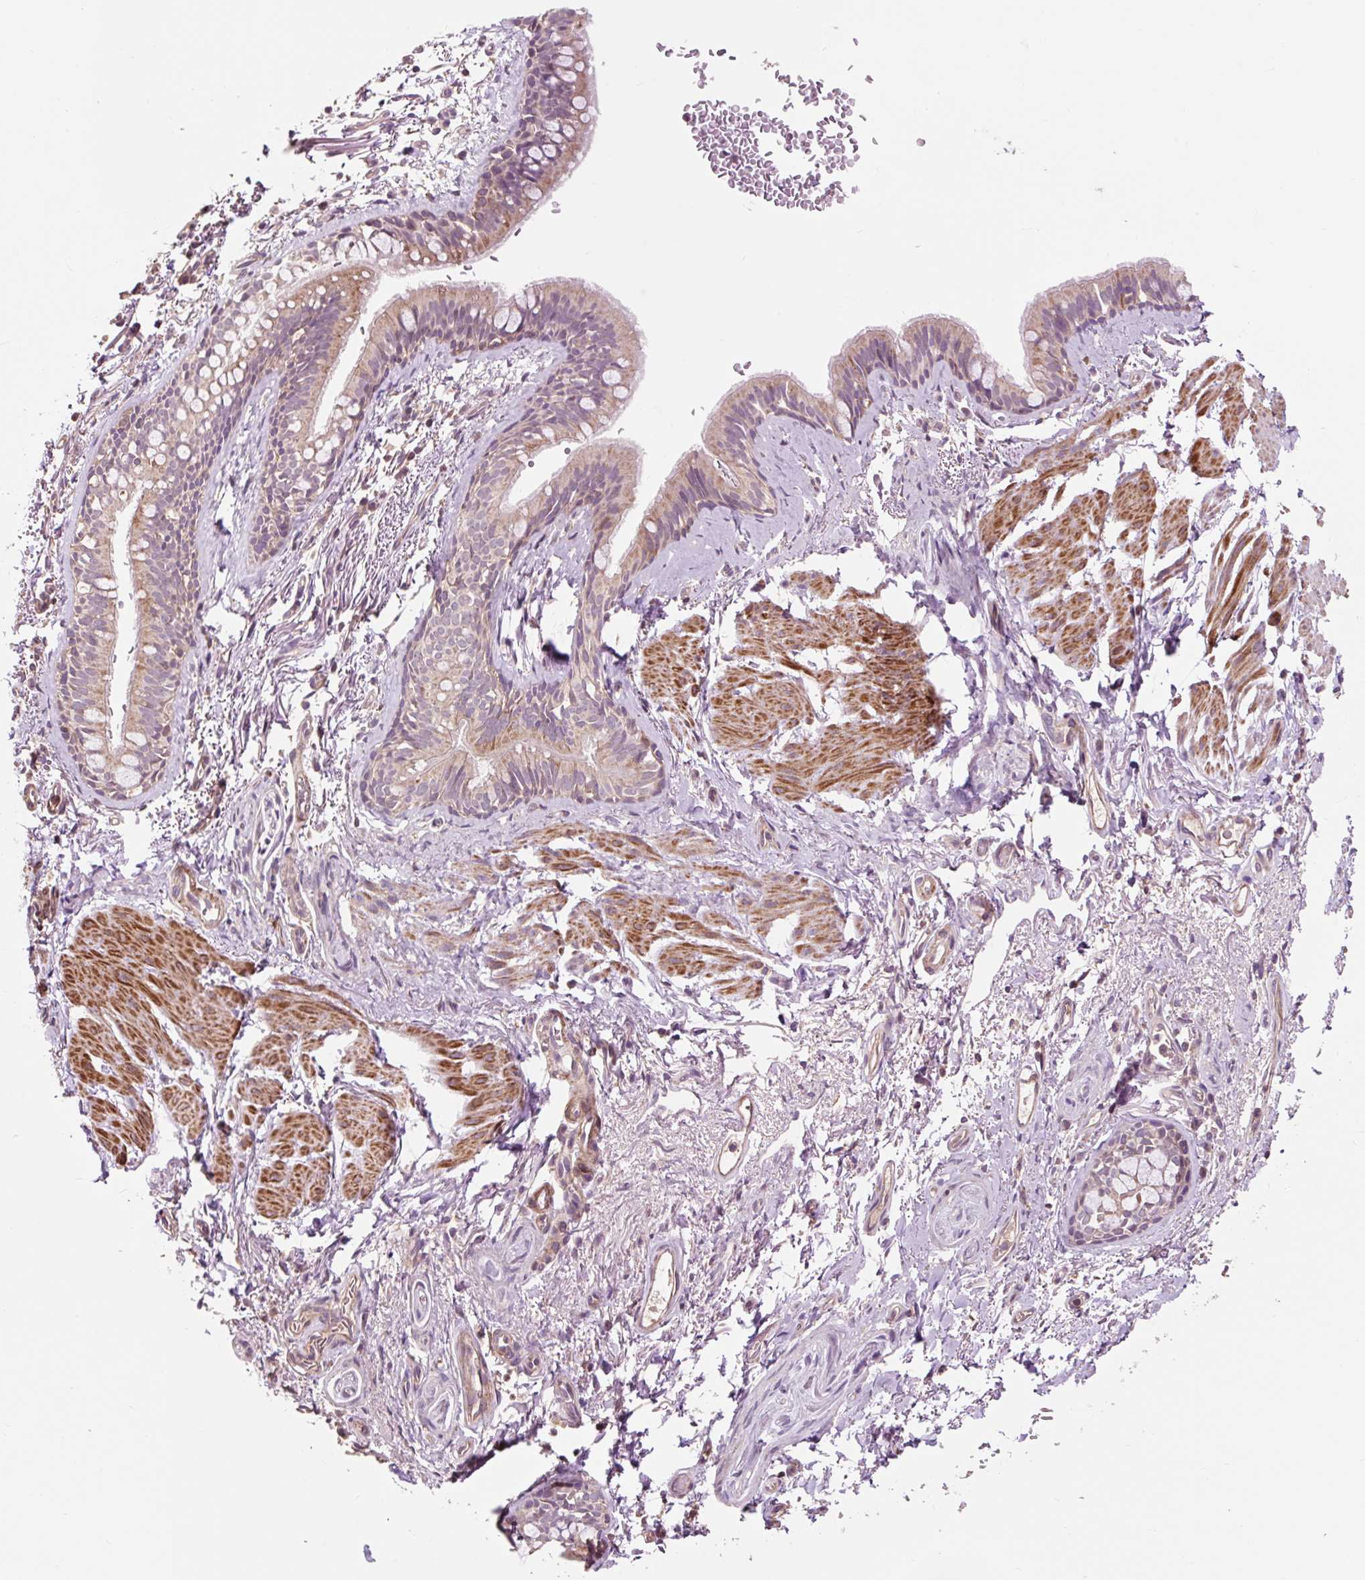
{"staining": {"intensity": "moderate", "quantity": "<25%", "location": "cytoplasmic/membranous"}, "tissue": "bronchus", "cell_type": "Respiratory epithelial cells", "image_type": "normal", "snomed": [{"axis": "morphology", "description": "Normal tissue, NOS"}, {"axis": "topography", "description": "Bronchus"}], "caption": "IHC (DAB (3,3'-diaminobenzidine)) staining of benign bronchus shows moderate cytoplasmic/membranous protein expression in approximately <25% of respiratory epithelial cells. (IHC, brightfield microscopy, high magnification).", "gene": "PRIMPOL", "patient": {"sex": "male", "age": 67}}